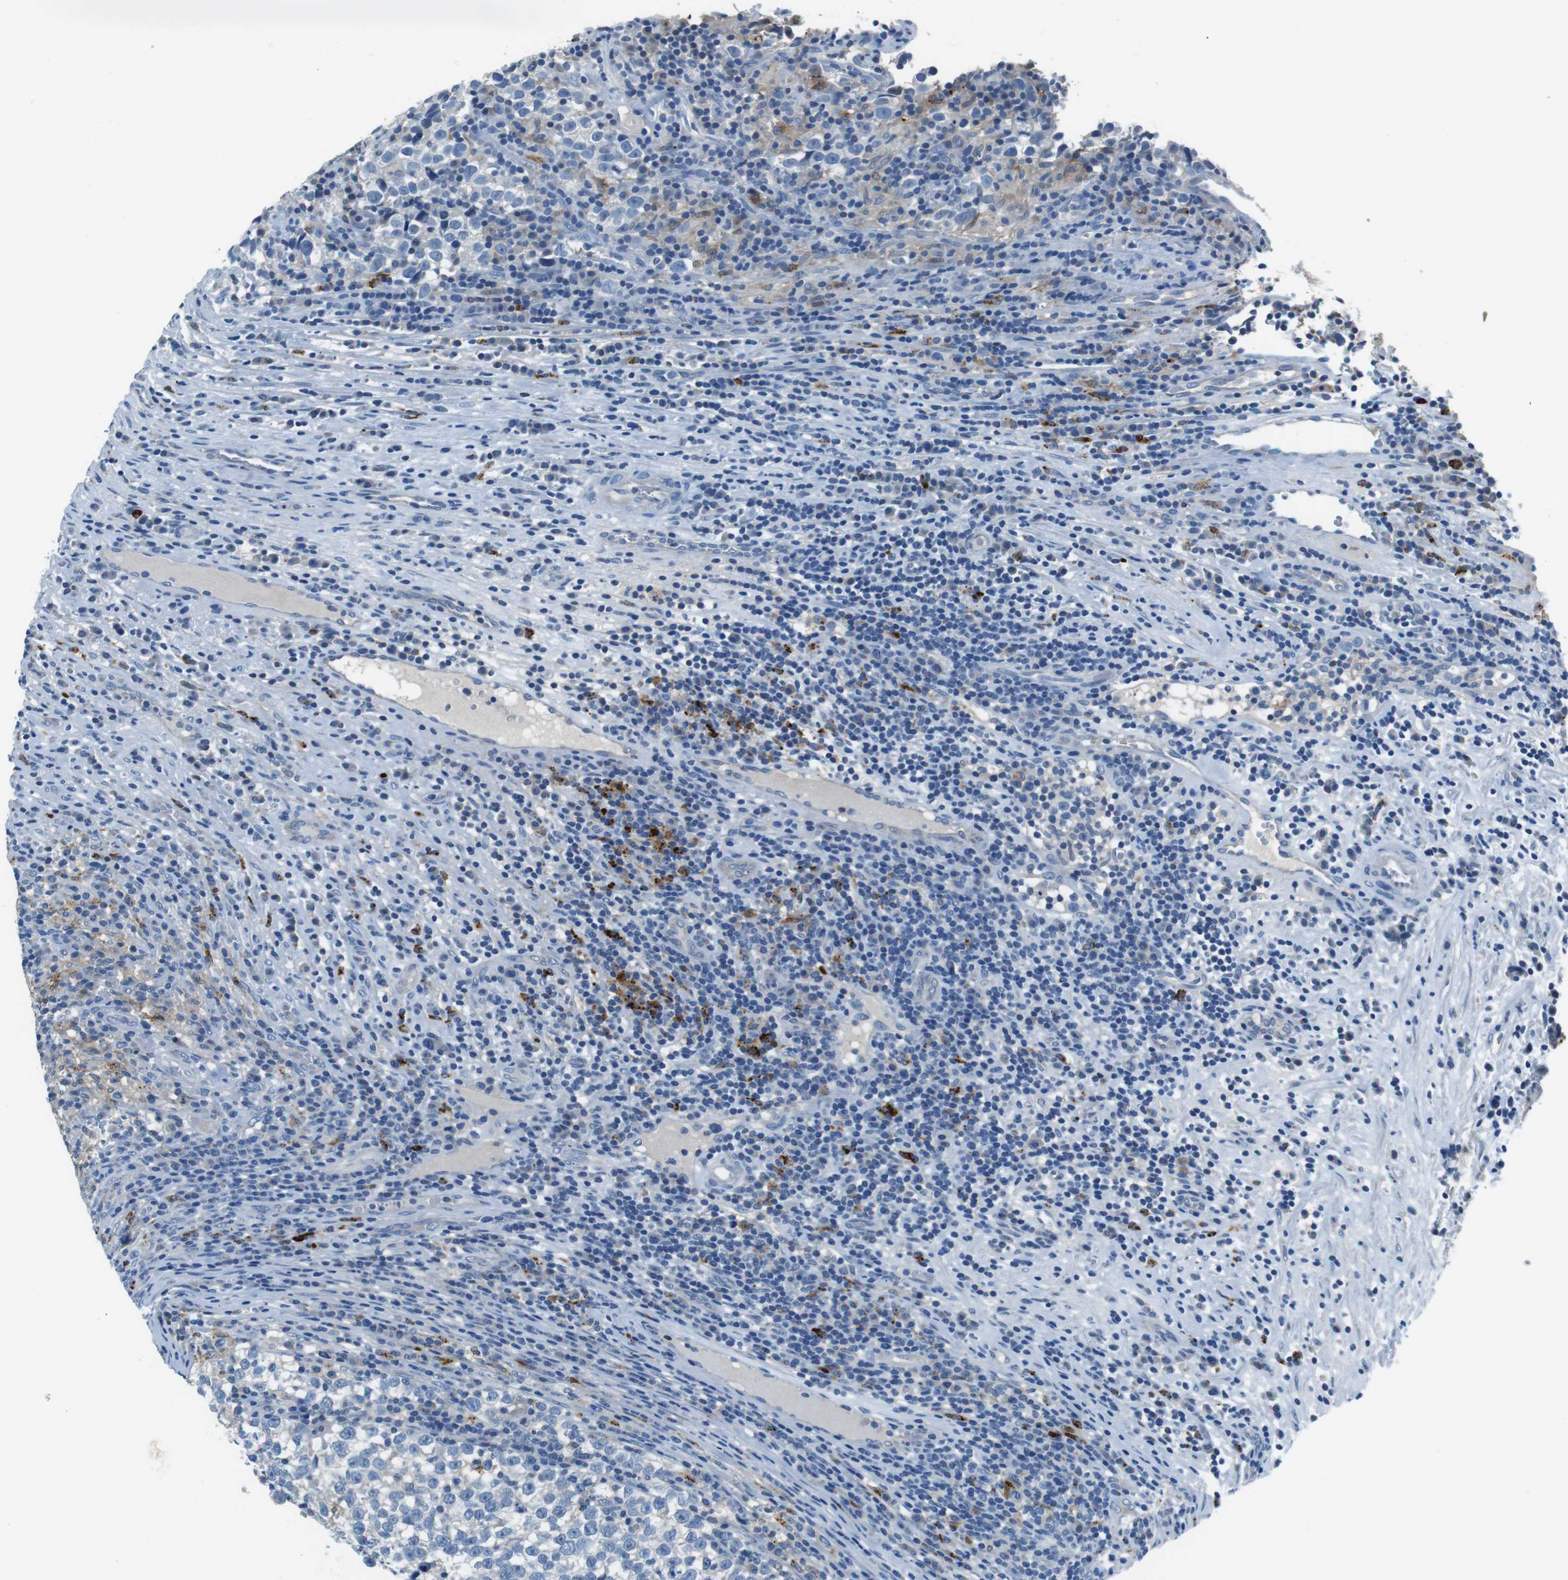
{"staining": {"intensity": "negative", "quantity": "none", "location": "none"}, "tissue": "testis cancer", "cell_type": "Tumor cells", "image_type": "cancer", "snomed": [{"axis": "morphology", "description": "Normal tissue, NOS"}, {"axis": "morphology", "description": "Seminoma, NOS"}, {"axis": "topography", "description": "Testis"}], "caption": "There is no significant staining in tumor cells of seminoma (testis). The staining is performed using DAB brown chromogen with nuclei counter-stained in using hematoxylin.", "gene": "TULP3", "patient": {"sex": "male", "age": 43}}